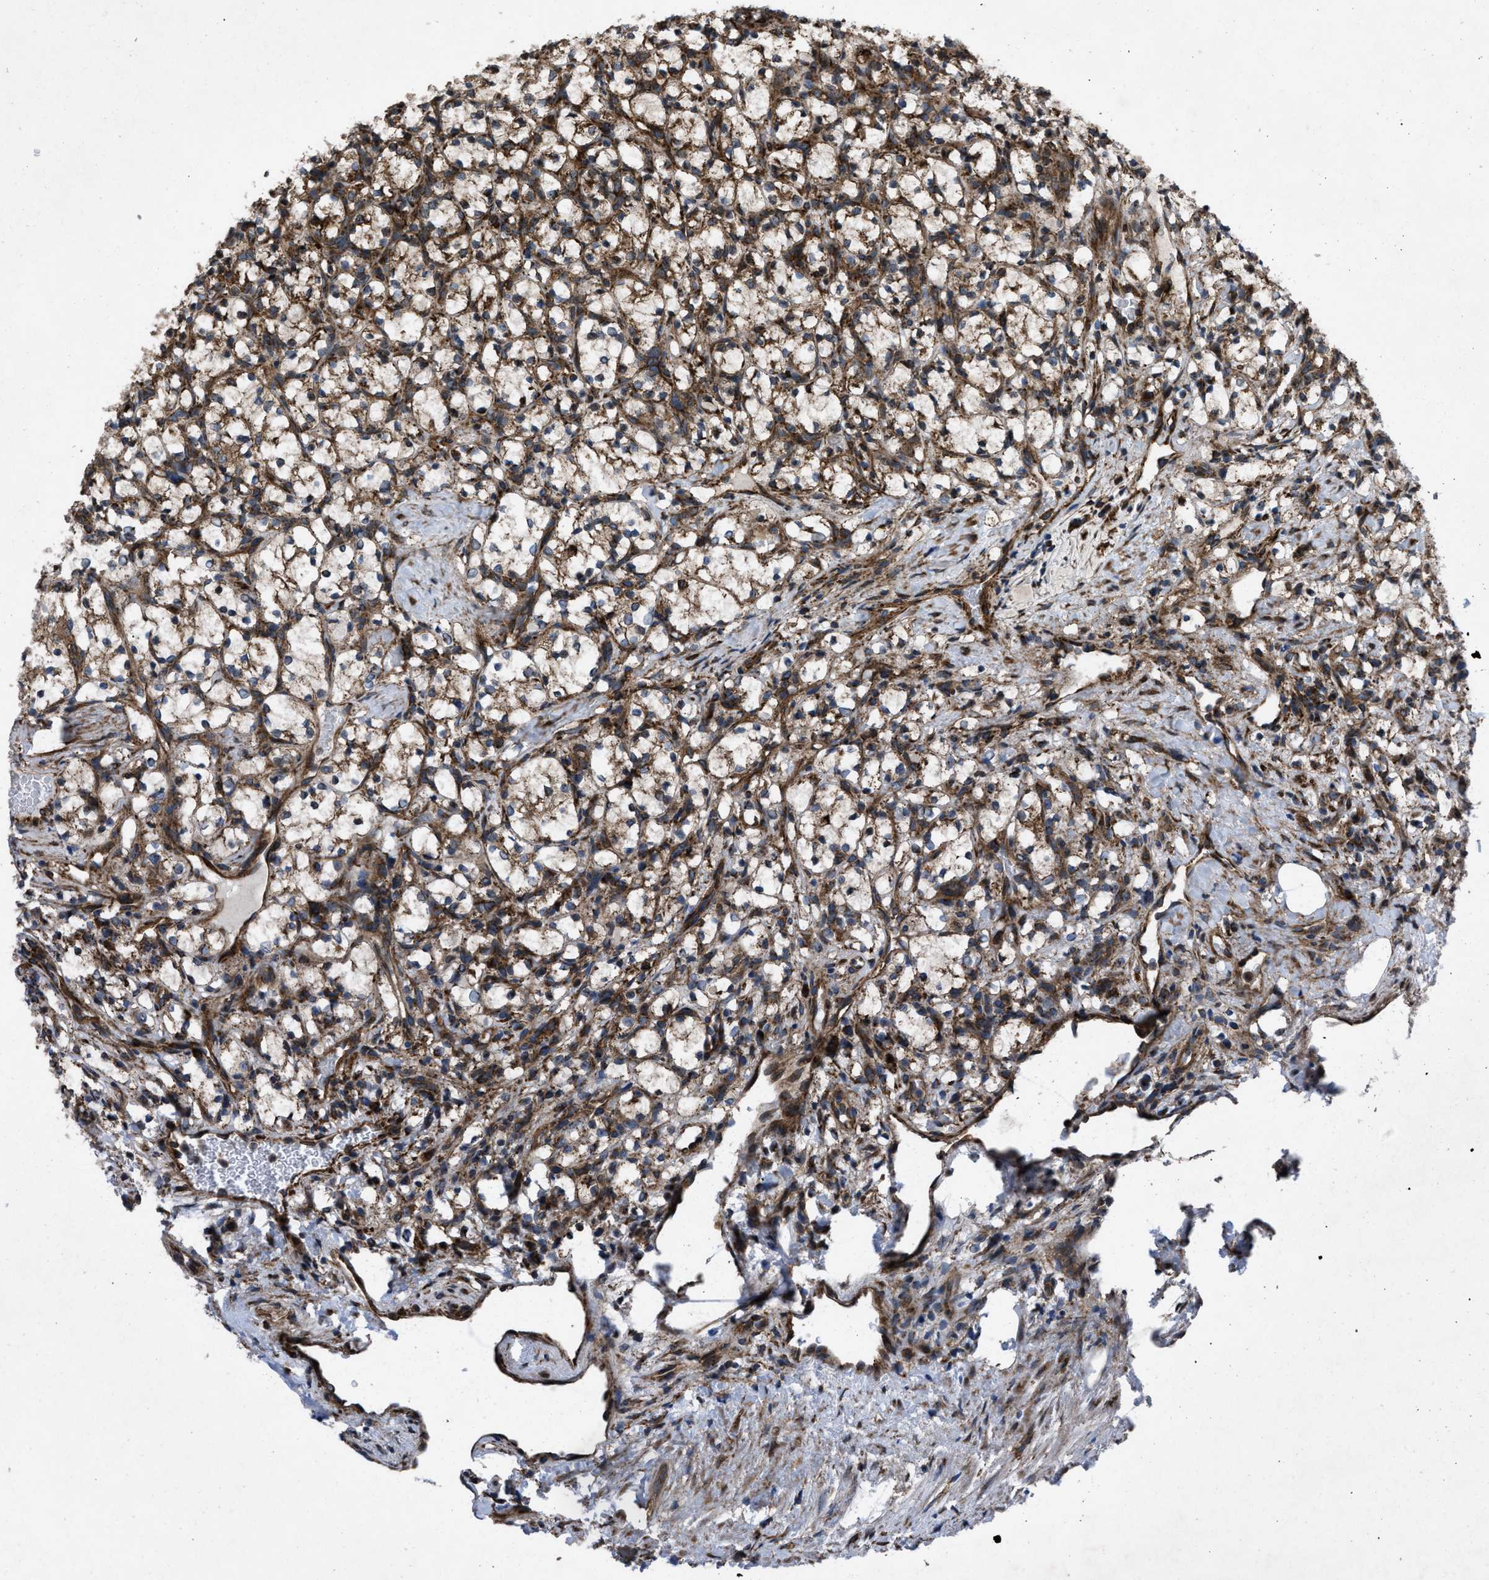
{"staining": {"intensity": "moderate", "quantity": ">75%", "location": "cytoplasmic/membranous"}, "tissue": "renal cancer", "cell_type": "Tumor cells", "image_type": "cancer", "snomed": [{"axis": "morphology", "description": "Adenocarcinoma, NOS"}, {"axis": "topography", "description": "Kidney"}], "caption": "Protein positivity by immunohistochemistry demonstrates moderate cytoplasmic/membranous staining in approximately >75% of tumor cells in adenocarcinoma (renal).", "gene": "PER3", "patient": {"sex": "female", "age": 69}}